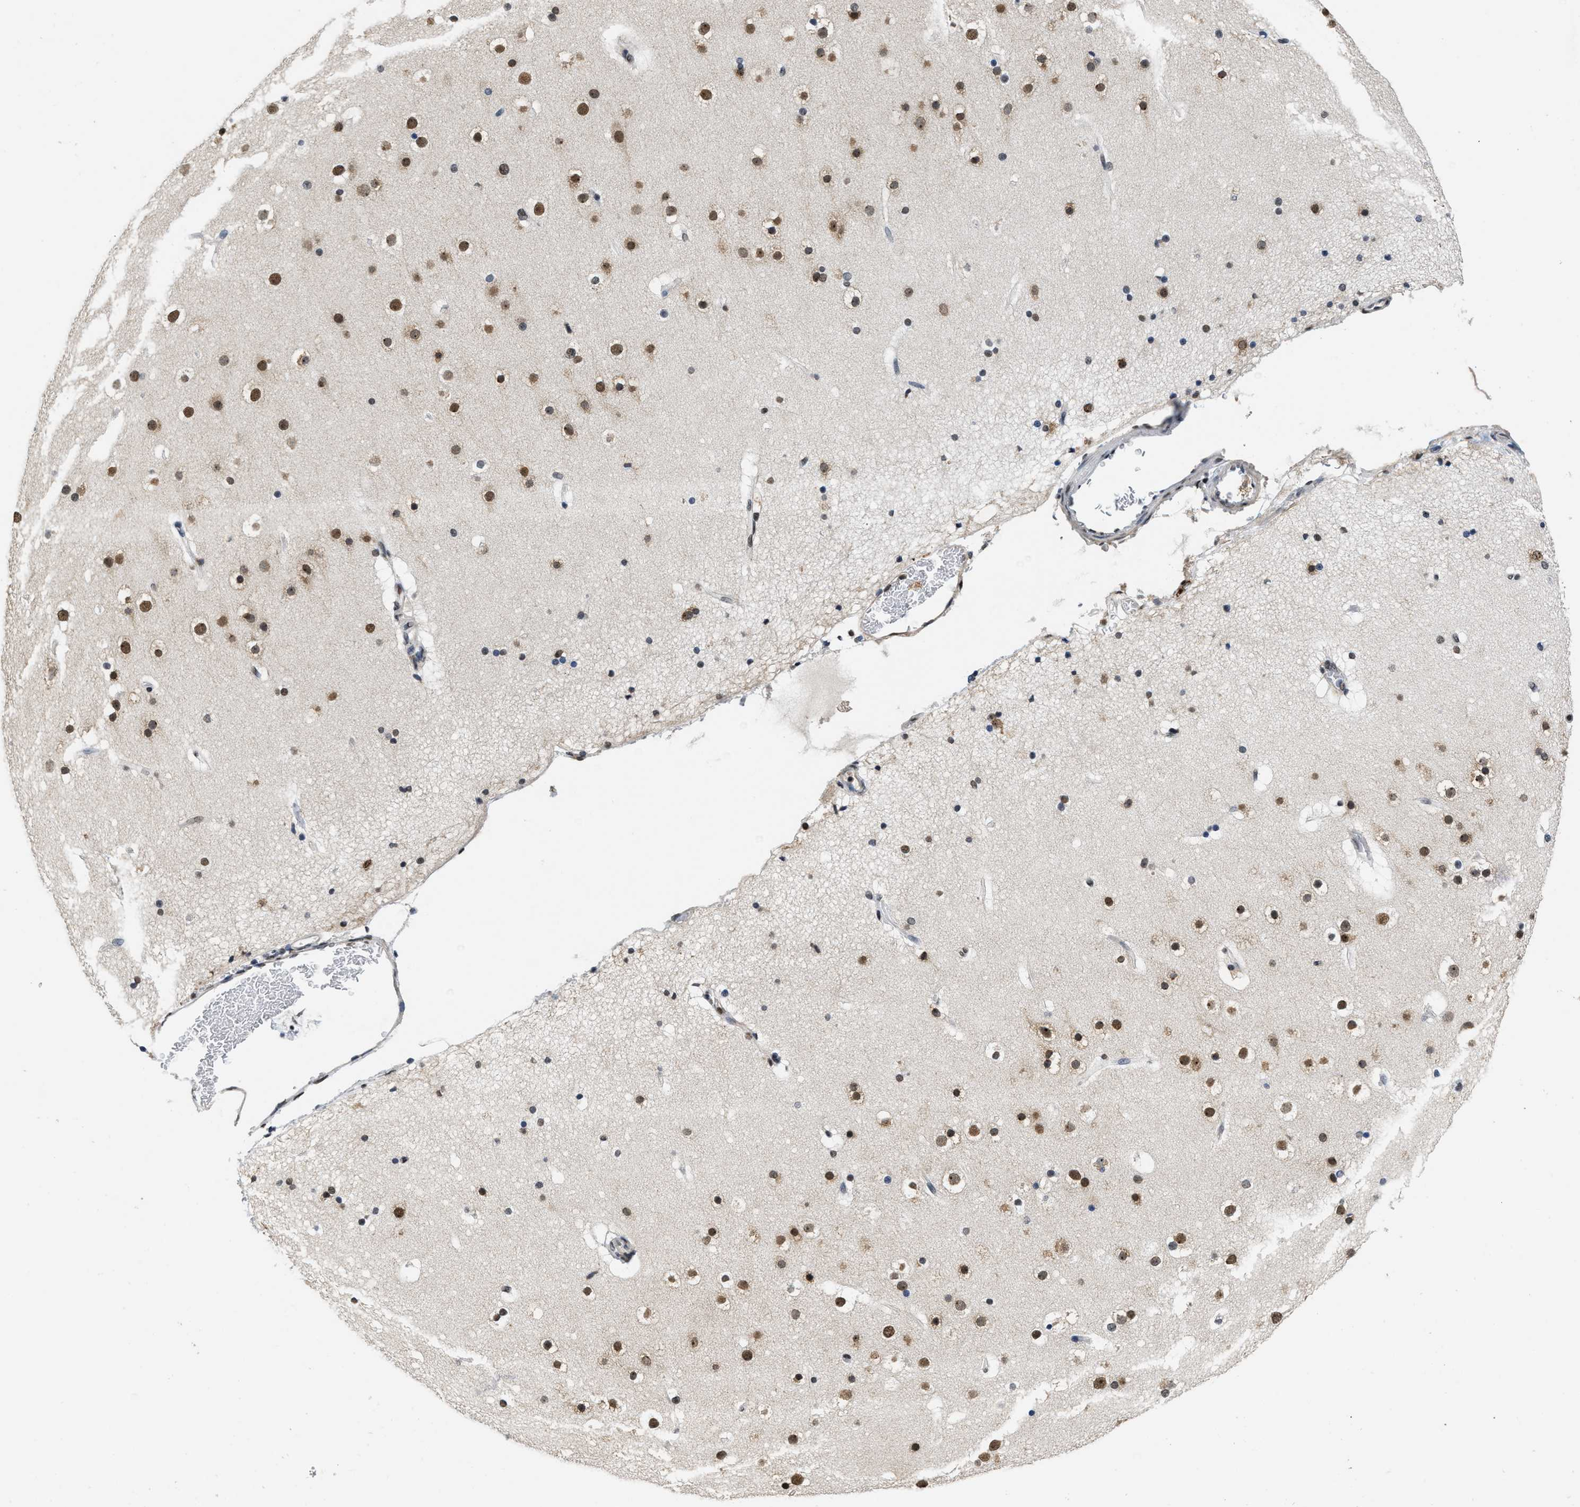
{"staining": {"intensity": "weak", "quantity": "25%-75%", "location": "nuclear"}, "tissue": "cerebral cortex", "cell_type": "Endothelial cells", "image_type": "normal", "snomed": [{"axis": "morphology", "description": "Normal tissue, NOS"}, {"axis": "topography", "description": "Cerebral cortex"}], "caption": "Unremarkable cerebral cortex reveals weak nuclear positivity in about 25%-75% of endothelial cells (DAB = brown stain, brightfield microscopy at high magnification)..", "gene": "SUPT16H", "patient": {"sex": "male", "age": 57}}